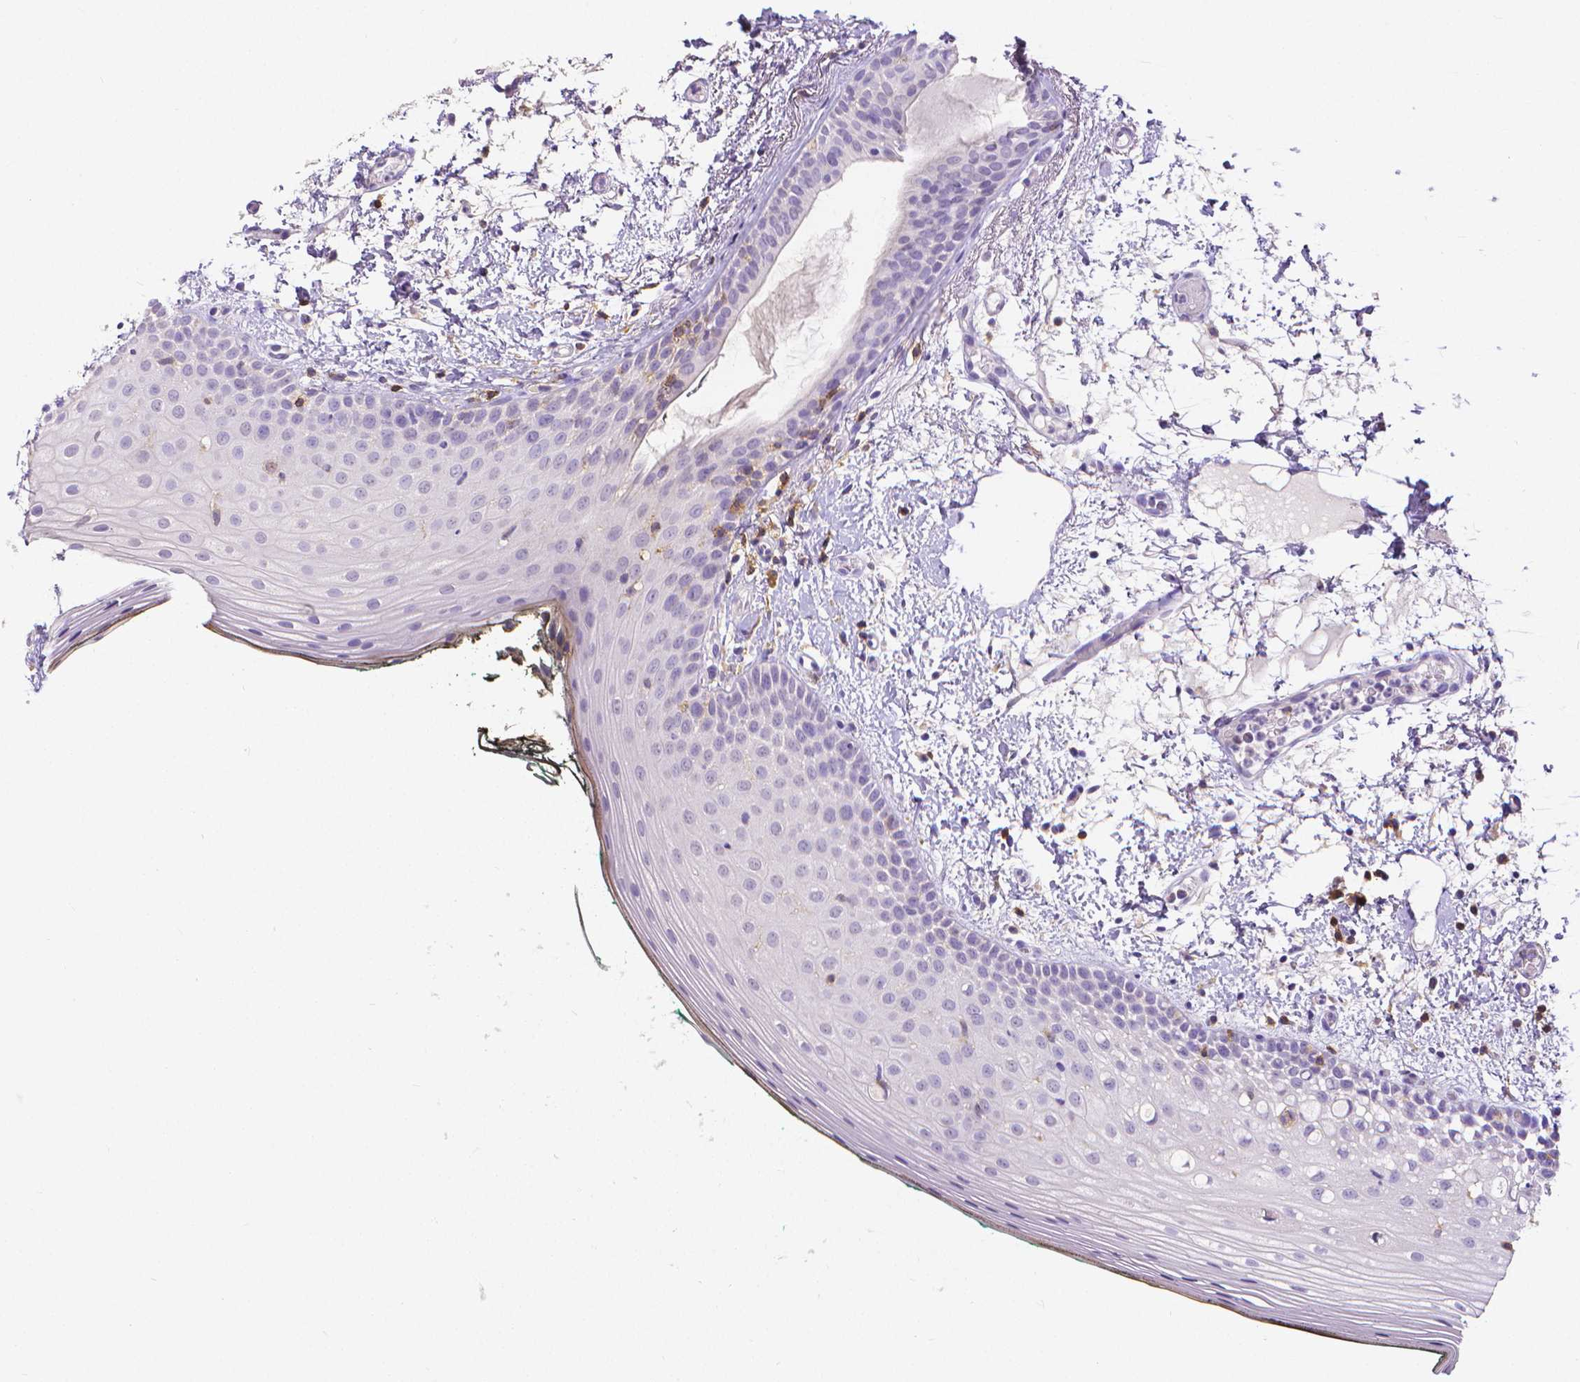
{"staining": {"intensity": "negative", "quantity": "none", "location": "none"}, "tissue": "oral mucosa", "cell_type": "Squamous epithelial cells", "image_type": "normal", "snomed": [{"axis": "morphology", "description": "Normal tissue, NOS"}, {"axis": "topography", "description": "Oral tissue"}], "caption": "An IHC photomicrograph of normal oral mucosa is shown. There is no staining in squamous epithelial cells of oral mucosa.", "gene": "CD4", "patient": {"sex": "female", "age": 83}}